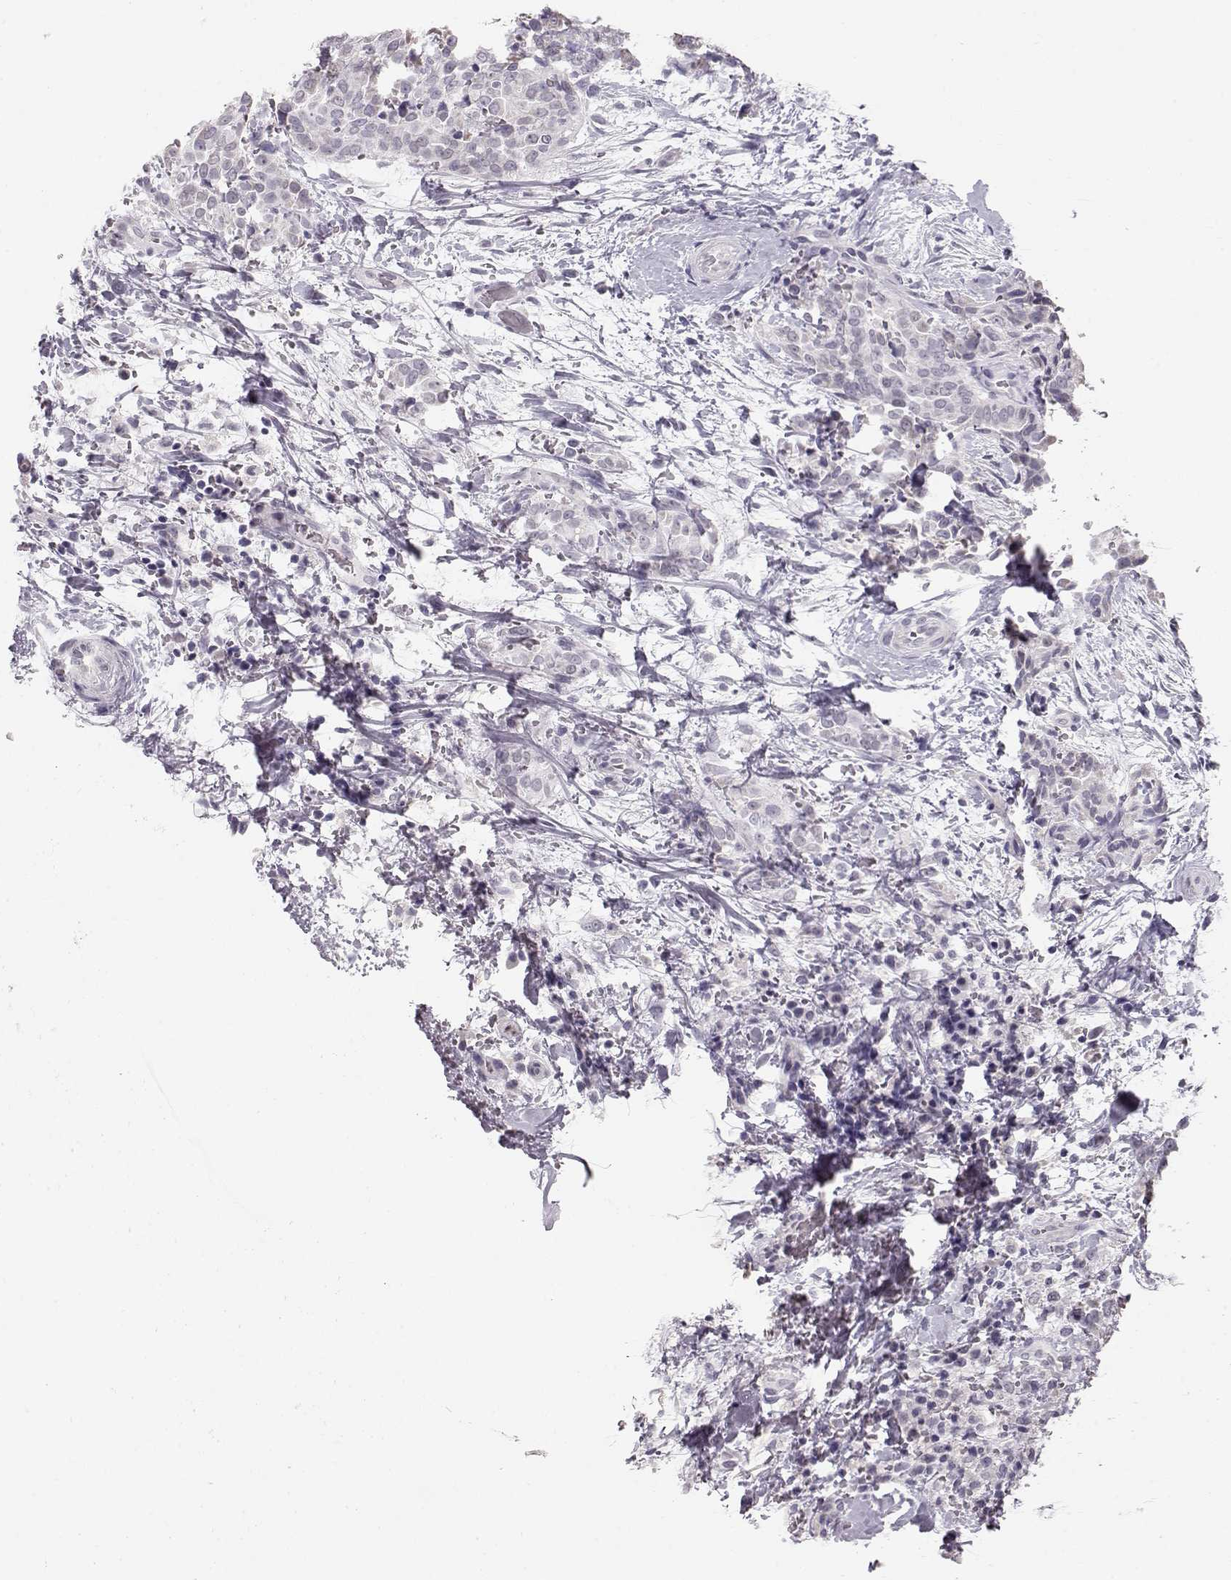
{"staining": {"intensity": "negative", "quantity": "none", "location": "none"}, "tissue": "thyroid cancer", "cell_type": "Tumor cells", "image_type": "cancer", "snomed": [{"axis": "morphology", "description": "Papillary adenocarcinoma, NOS"}, {"axis": "topography", "description": "Thyroid gland"}], "caption": "Papillary adenocarcinoma (thyroid) stained for a protein using IHC demonstrates no positivity tumor cells.", "gene": "POU1F1", "patient": {"sex": "male", "age": 61}}